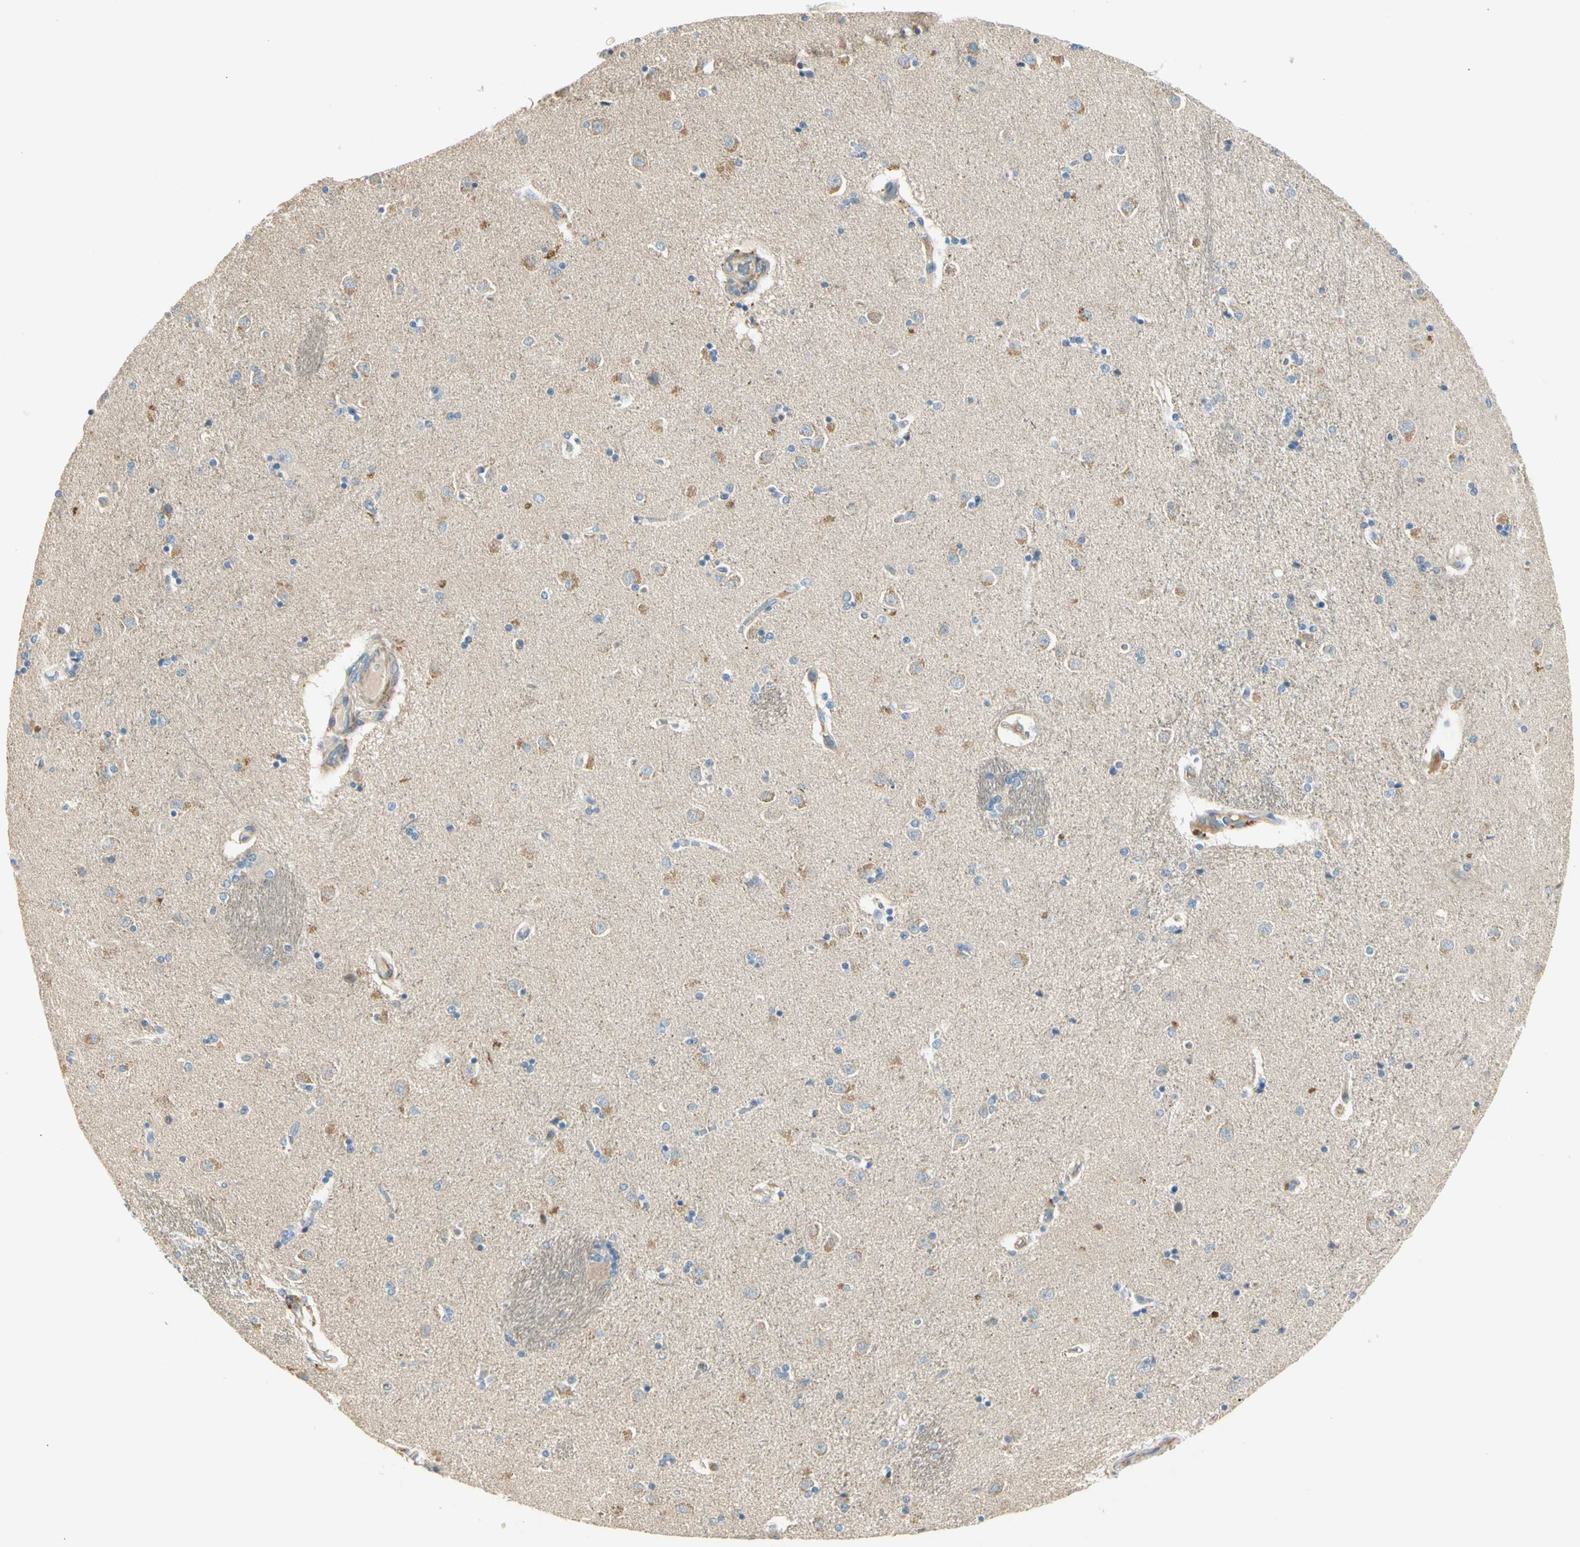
{"staining": {"intensity": "weak", "quantity": "<25%", "location": "cytoplasmic/membranous"}, "tissue": "caudate", "cell_type": "Glial cells", "image_type": "normal", "snomed": [{"axis": "morphology", "description": "Normal tissue, NOS"}, {"axis": "topography", "description": "Lateral ventricle wall"}], "caption": "This image is of unremarkable caudate stained with immunohistochemistry to label a protein in brown with the nuclei are counter-stained blue. There is no expression in glial cells.", "gene": "ADGRA3", "patient": {"sex": "female", "age": 54}}